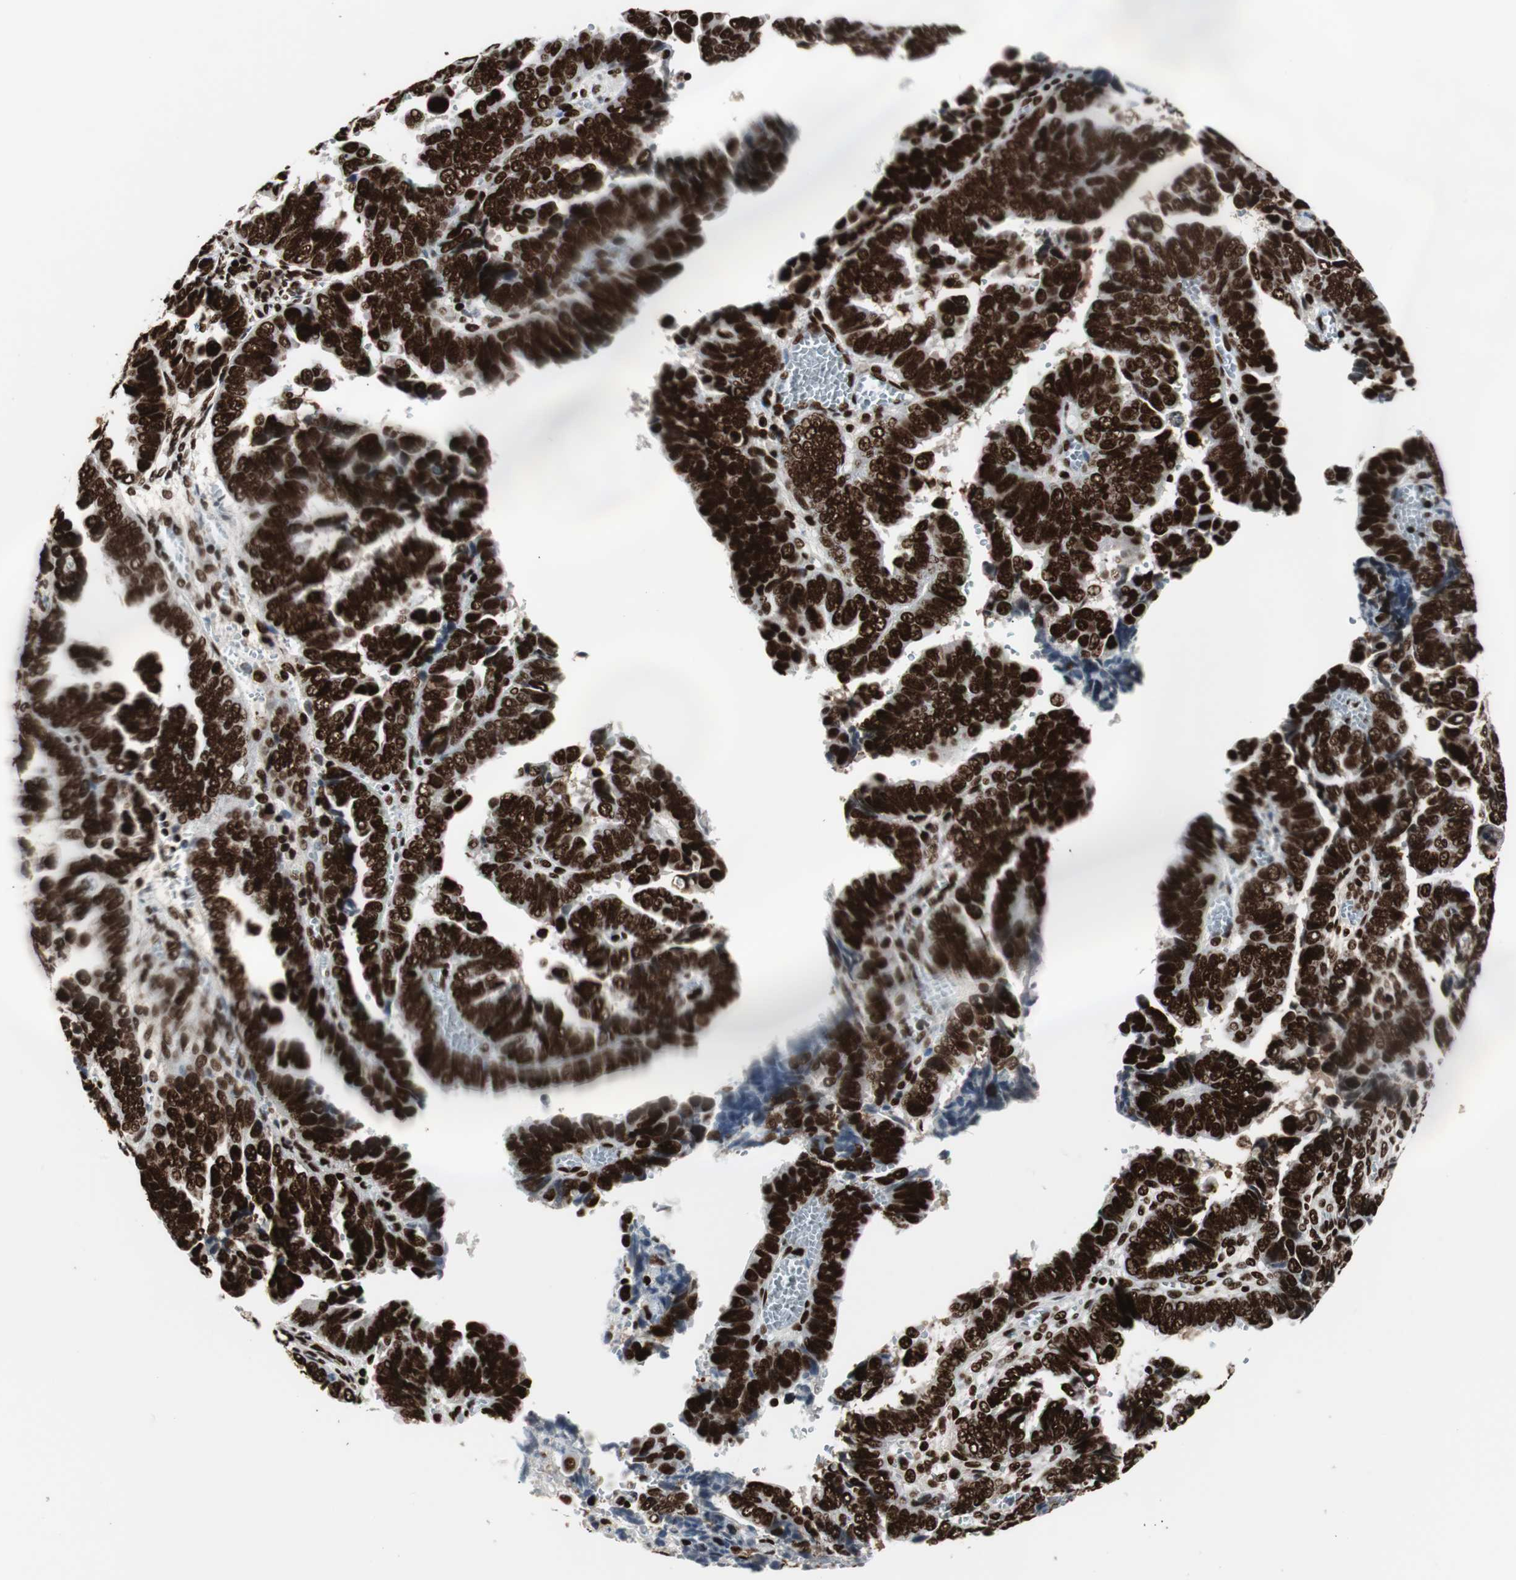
{"staining": {"intensity": "strong", "quantity": ">75%", "location": "nuclear"}, "tissue": "endometrial cancer", "cell_type": "Tumor cells", "image_type": "cancer", "snomed": [{"axis": "morphology", "description": "Adenocarcinoma, NOS"}, {"axis": "topography", "description": "Endometrium"}], "caption": "DAB (3,3'-diaminobenzidine) immunohistochemical staining of human endometrial adenocarcinoma exhibits strong nuclear protein staining in approximately >75% of tumor cells.", "gene": "MTA2", "patient": {"sex": "female", "age": 75}}